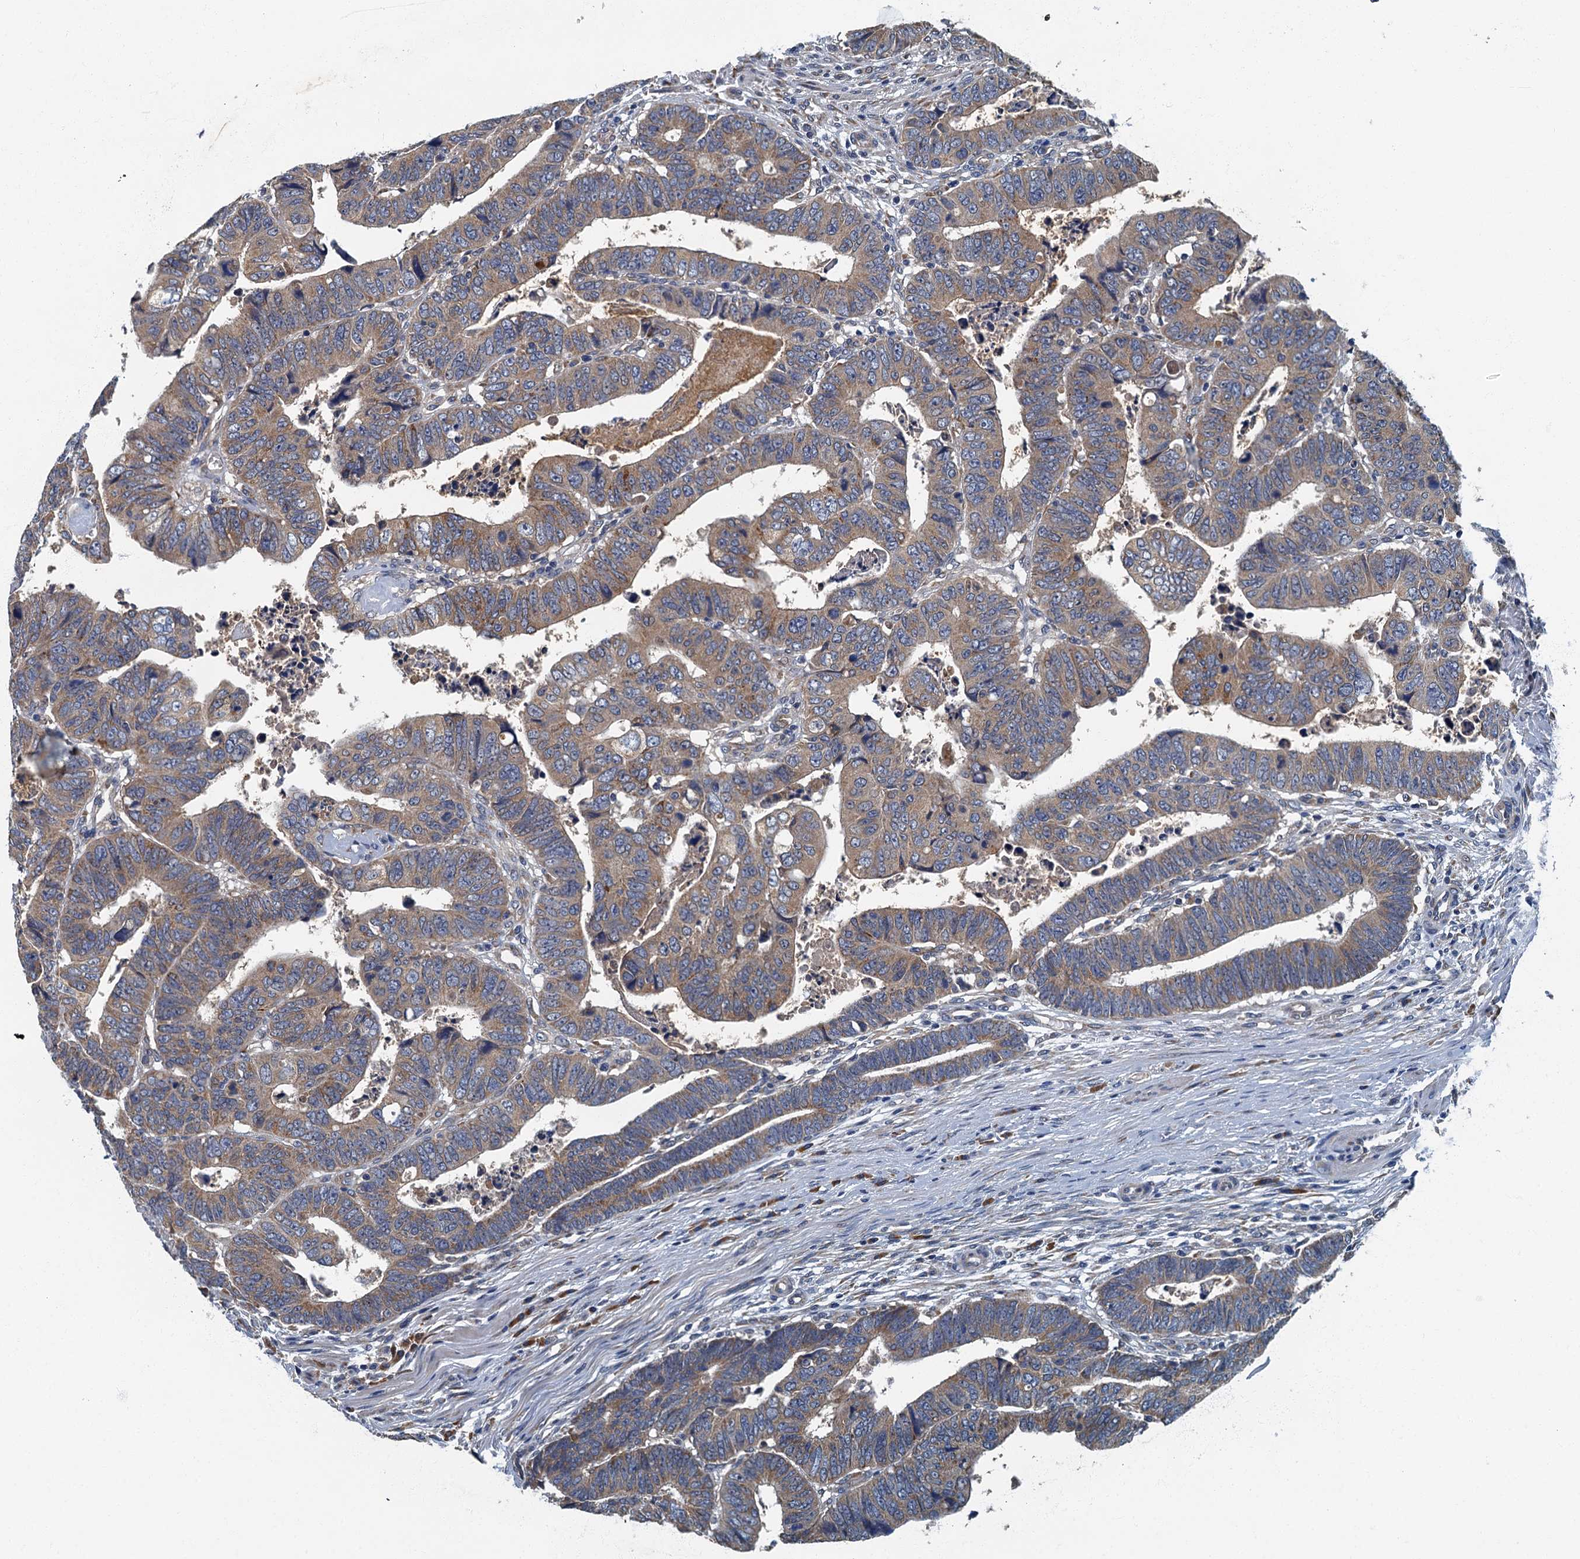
{"staining": {"intensity": "moderate", "quantity": "25%-75%", "location": "cytoplasmic/membranous"}, "tissue": "colorectal cancer", "cell_type": "Tumor cells", "image_type": "cancer", "snomed": [{"axis": "morphology", "description": "Normal tissue, NOS"}, {"axis": "morphology", "description": "Adenocarcinoma, NOS"}, {"axis": "topography", "description": "Rectum"}], "caption": "An image showing moderate cytoplasmic/membranous staining in about 25%-75% of tumor cells in colorectal cancer, as visualized by brown immunohistochemical staining.", "gene": "DDX49", "patient": {"sex": "female", "age": 65}}